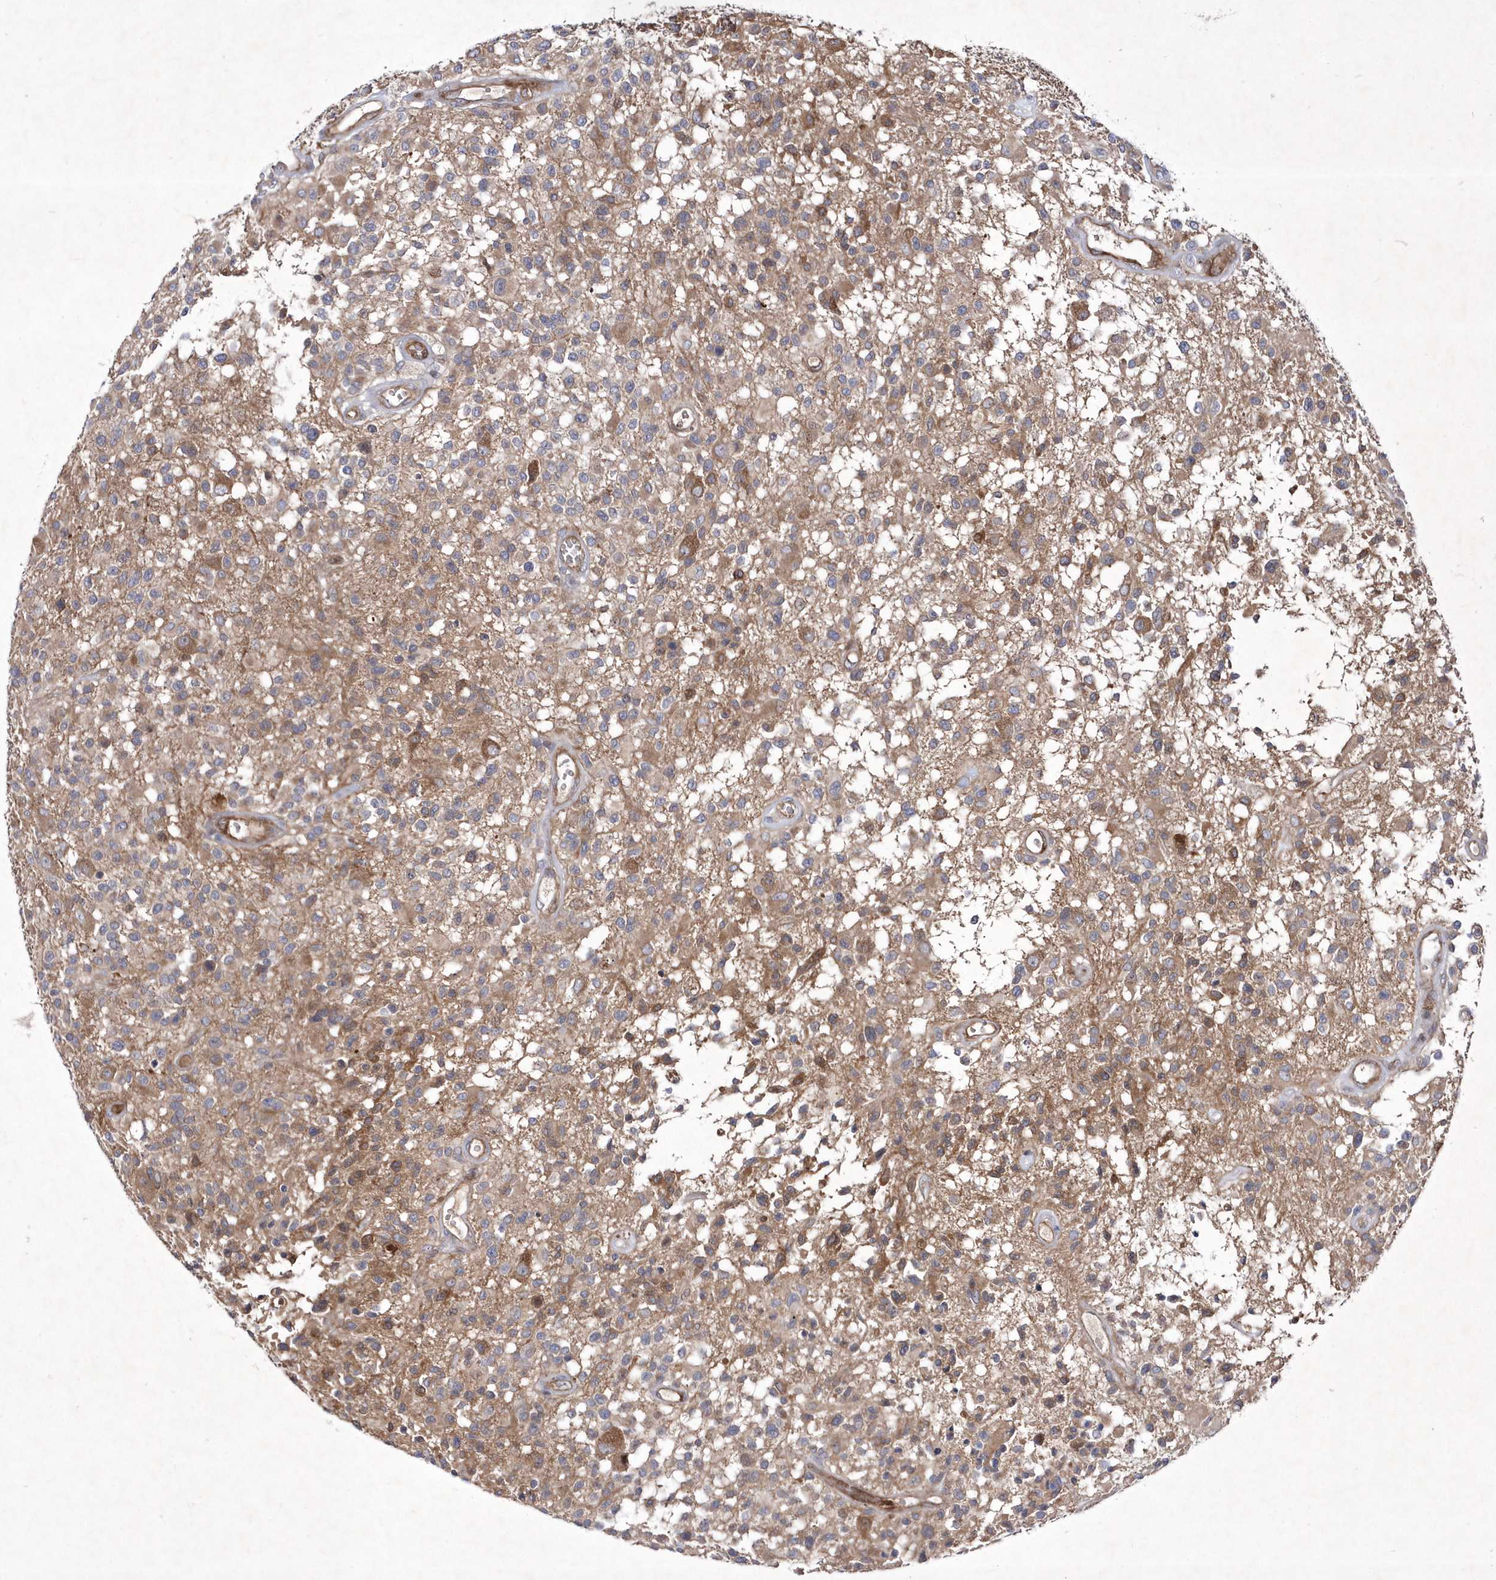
{"staining": {"intensity": "weak", "quantity": "25%-75%", "location": "cytoplasmic/membranous"}, "tissue": "glioma", "cell_type": "Tumor cells", "image_type": "cancer", "snomed": [{"axis": "morphology", "description": "Glioma, malignant, High grade"}, {"axis": "morphology", "description": "Glioblastoma, NOS"}, {"axis": "topography", "description": "Brain"}], "caption": "Protein expression analysis of glioma displays weak cytoplasmic/membranous staining in about 25%-75% of tumor cells. Ihc stains the protein in brown and the nuclei are stained blue.", "gene": "DSPP", "patient": {"sex": "male", "age": 60}}